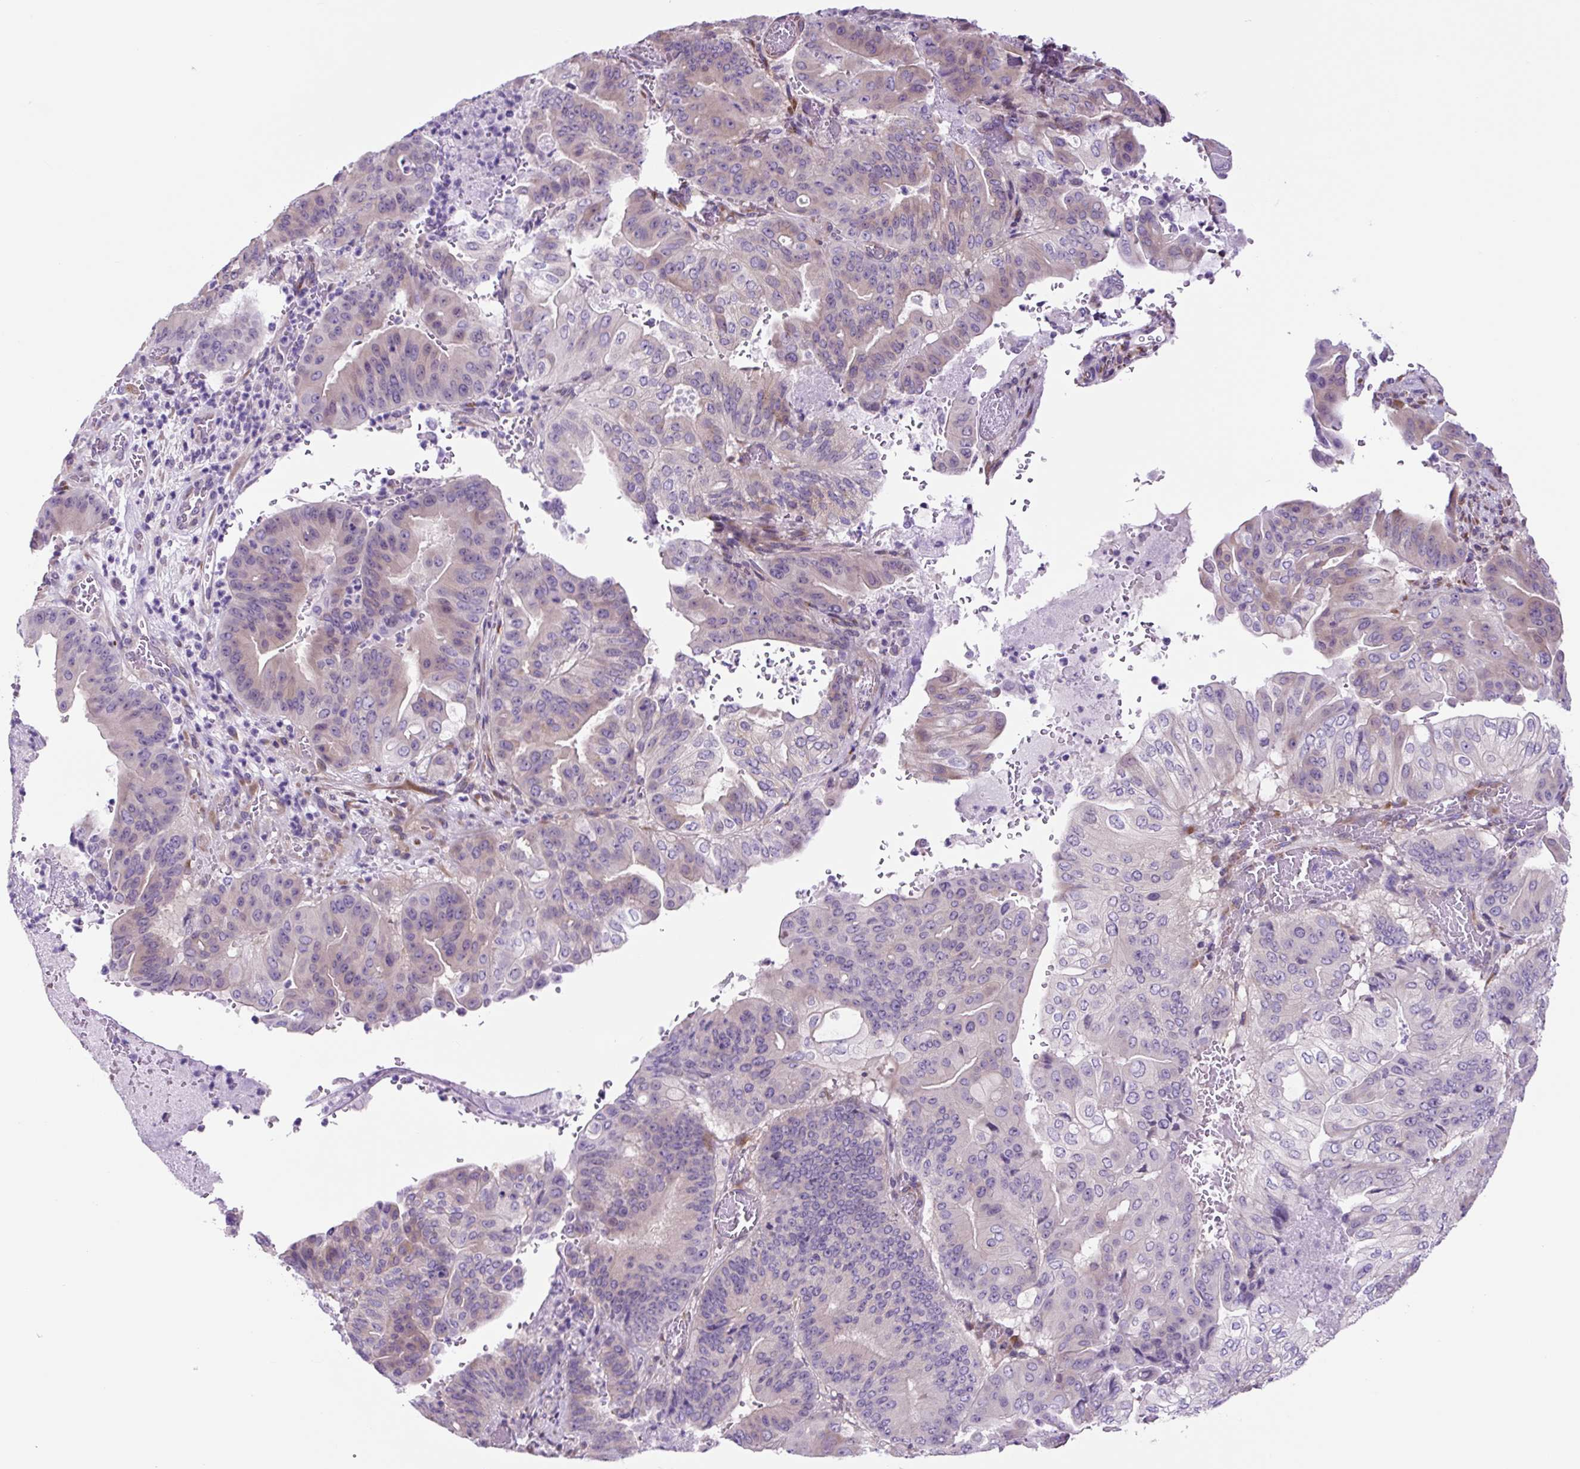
{"staining": {"intensity": "weak", "quantity": "<25%", "location": "cytoplasmic/membranous"}, "tissue": "pancreatic cancer", "cell_type": "Tumor cells", "image_type": "cancer", "snomed": [{"axis": "morphology", "description": "Adenocarcinoma, NOS"}, {"axis": "topography", "description": "Pancreas"}], "caption": "IHC of human pancreatic cancer (adenocarcinoma) displays no staining in tumor cells.", "gene": "GORASP1", "patient": {"sex": "female", "age": 77}}